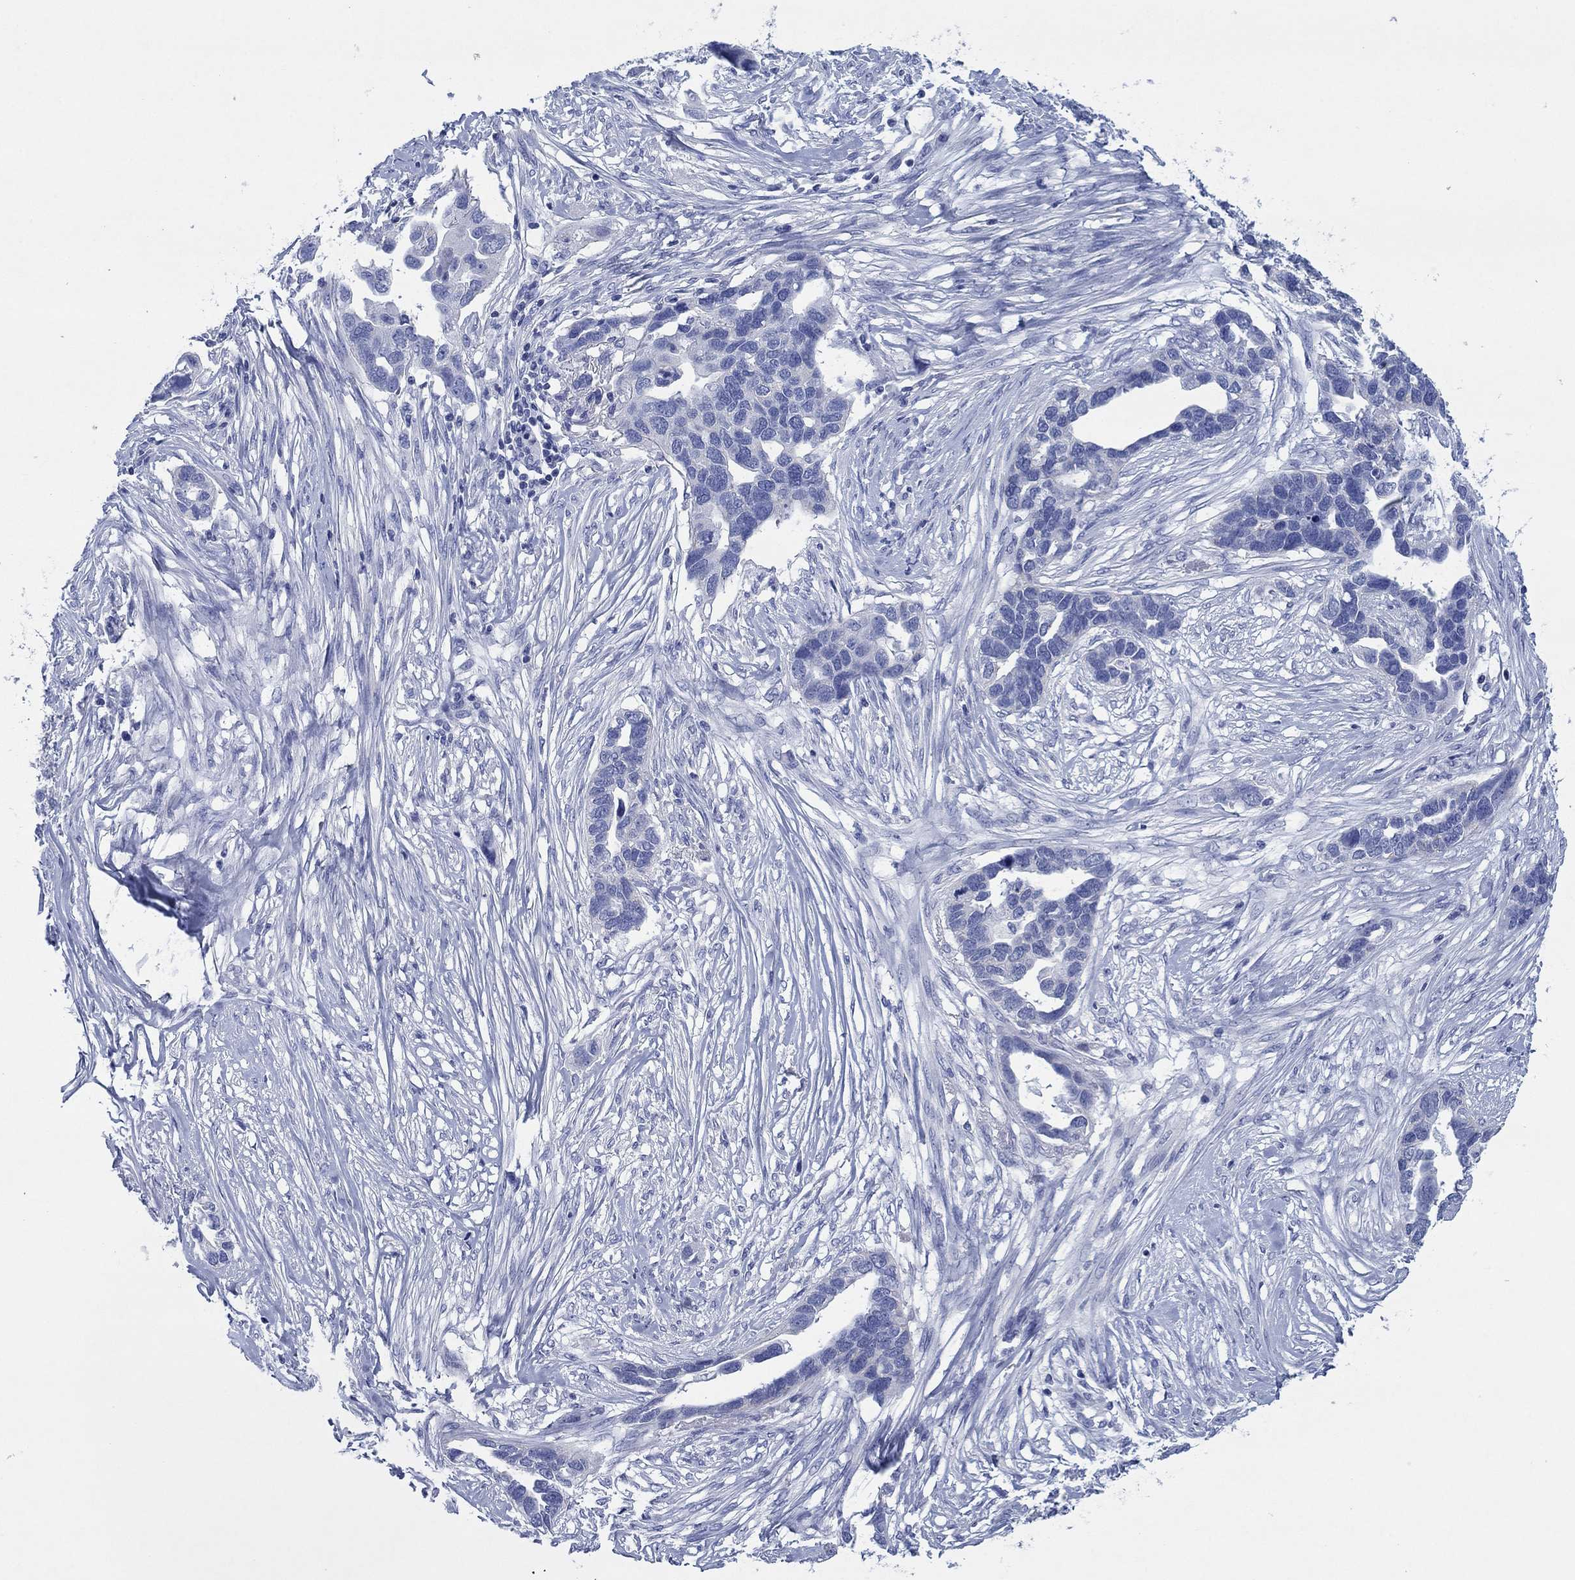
{"staining": {"intensity": "negative", "quantity": "none", "location": "none"}, "tissue": "ovarian cancer", "cell_type": "Tumor cells", "image_type": "cancer", "snomed": [{"axis": "morphology", "description": "Cystadenocarcinoma, serous, NOS"}, {"axis": "topography", "description": "Ovary"}], "caption": "Immunohistochemical staining of human ovarian serous cystadenocarcinoma shows no significant positivity in tumor cells.", "gene": "HCRT", "patient": {"sex": "female", "age": 54}}